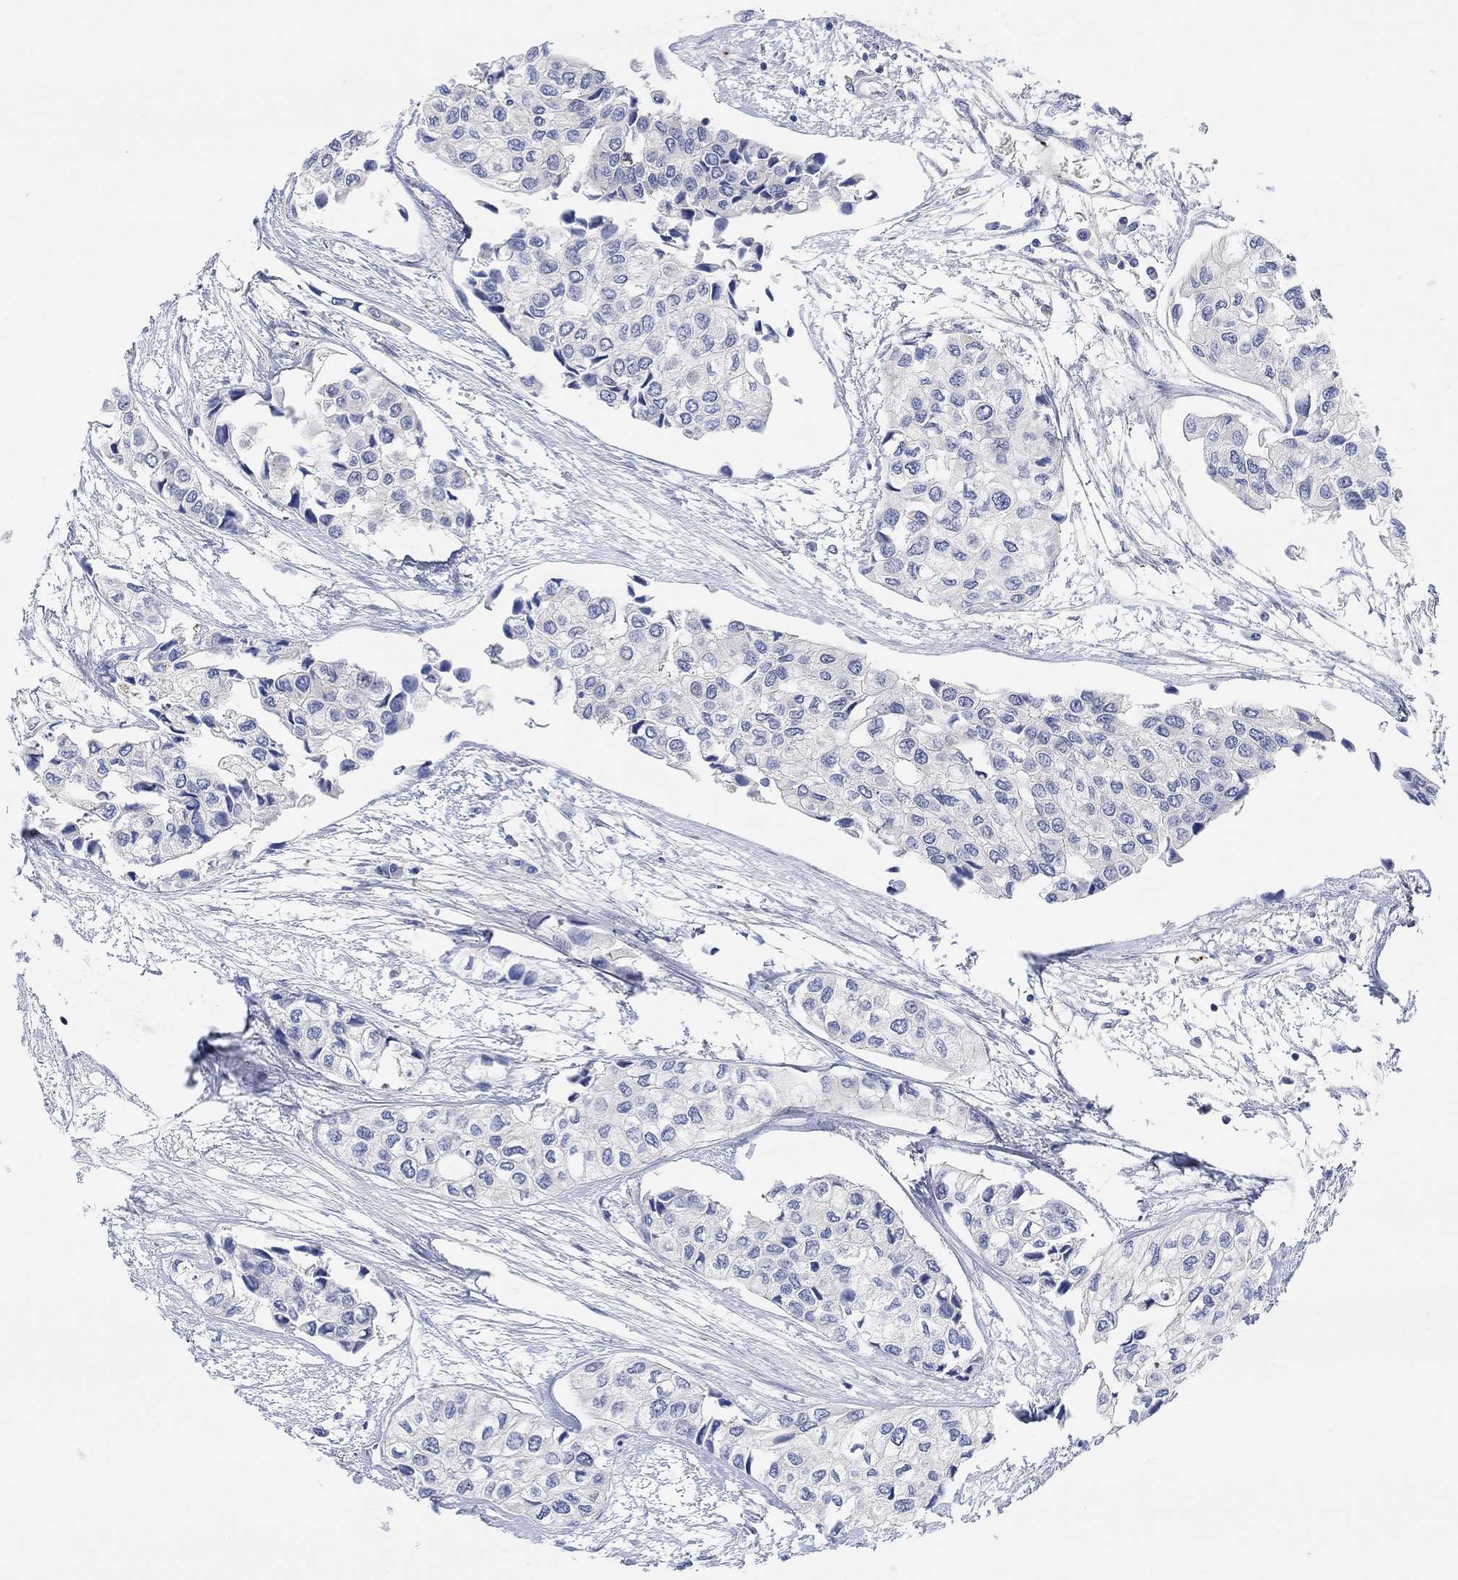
{"staining": {"intensity": "negative", "quantity": "none", "location": "none"}, "tissue": "urothelial cancer", "cell_type": "Tumor cells", "image_type": "cancer", "snomed": [{"axis": "morphology", "description": "Urothelial carcinoma, High grade"}, {"axis": "topography", "description": "Urinary bladder"}], "caption": "A high-resolution photomicrograph shows IHC staining of high-grade urothelial carcinoma, which shows no significant positivity in tumor cells.", "gene": "PMFBP1", "patient": {"sex": "male", "age": 73}}